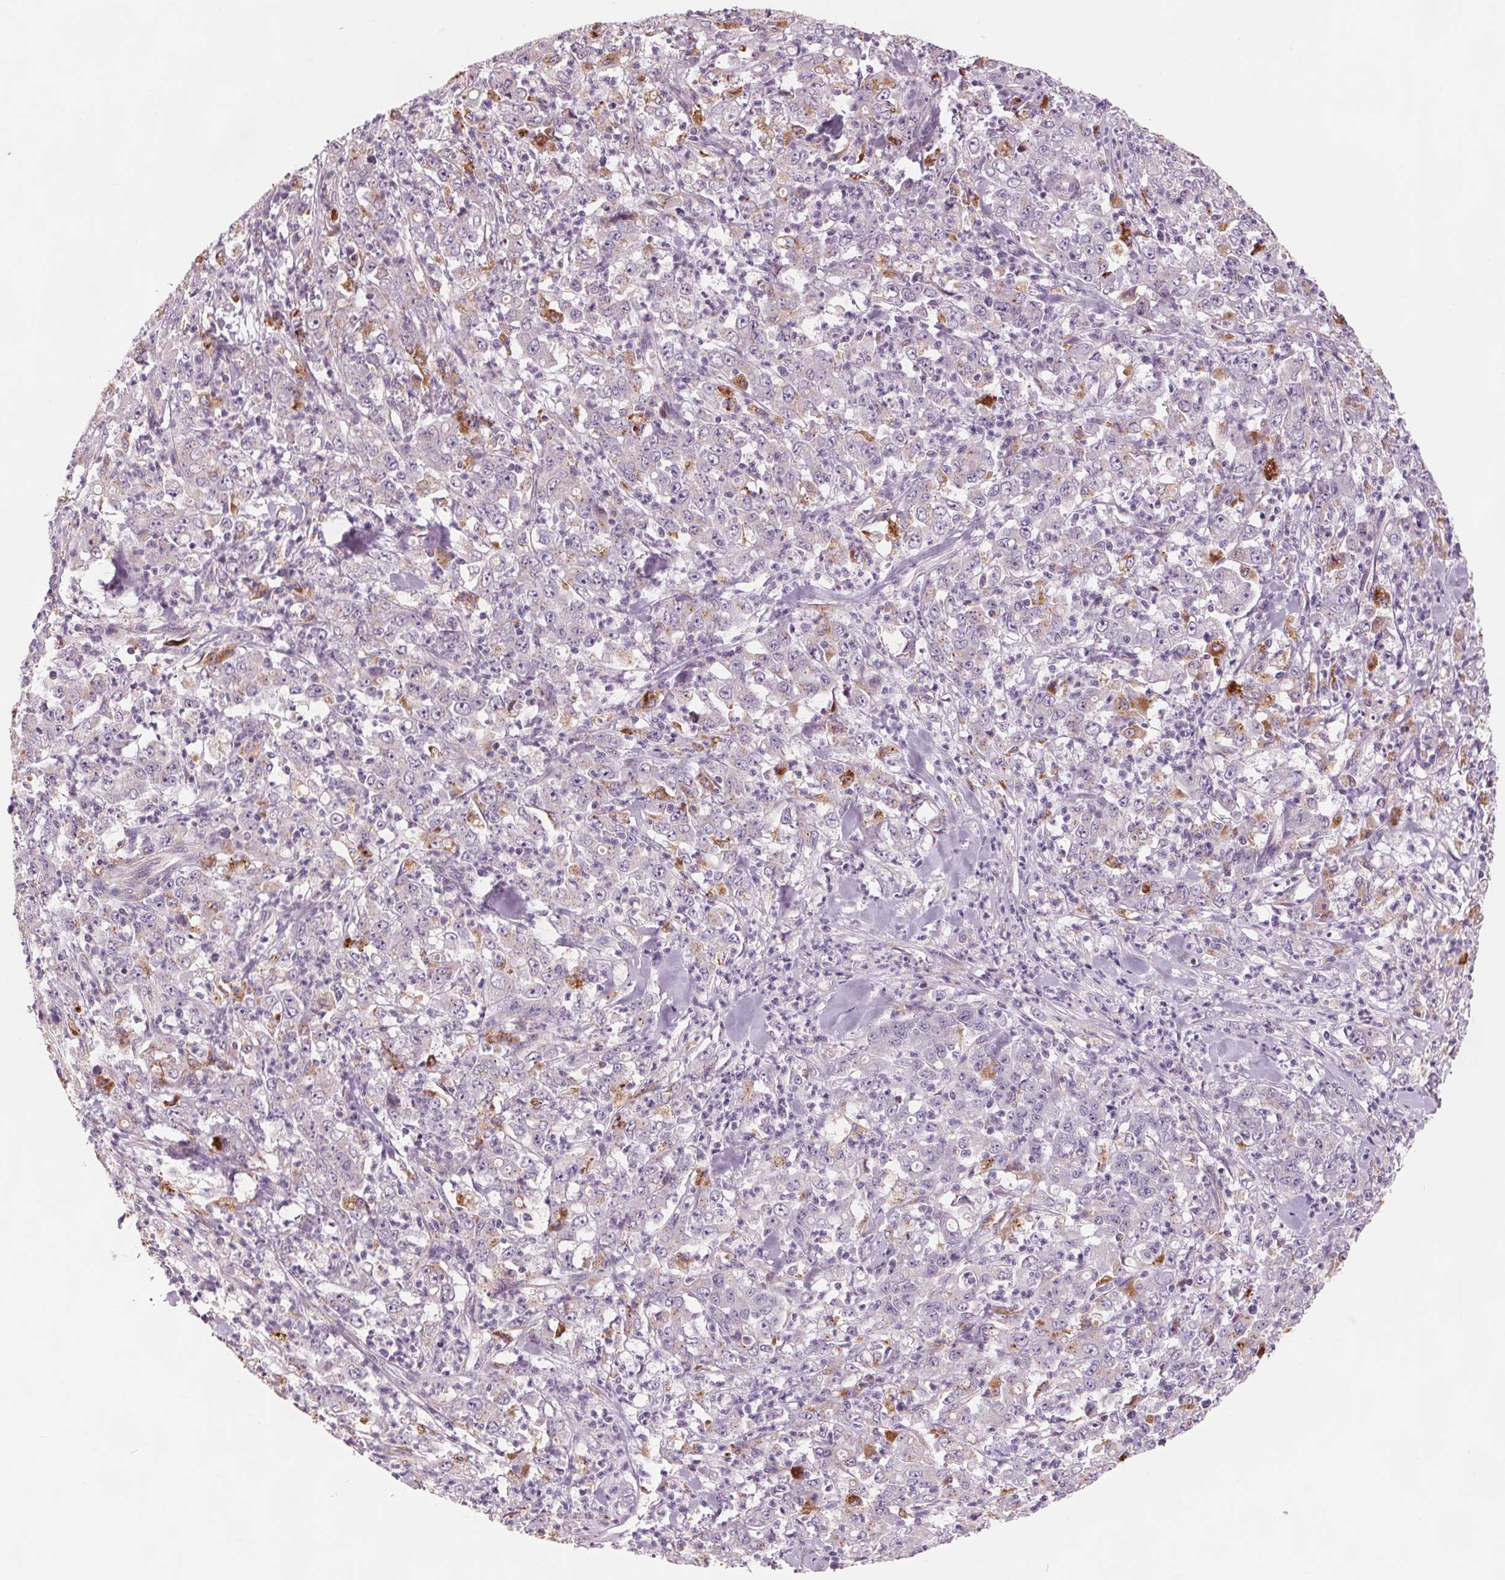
{"staining": {"intensity": "negative", "quantity": "none", "location": "none"}, "tissue": "stomach cancer", "cell_type": "Tumor cells", "image_type": "cancer", "snomed": [{"axis": "morphology", "description": "Adenocarcinoma, NOS"}, {"axis": "topography", "description": "Stomach, lower"}], "caption": "A photomicrograph of human adenocarcinoma (stomach) is negative for staining in tumor cells.", "gene": "SAMD5", "patient": {"sex": "female", "age": 71}}